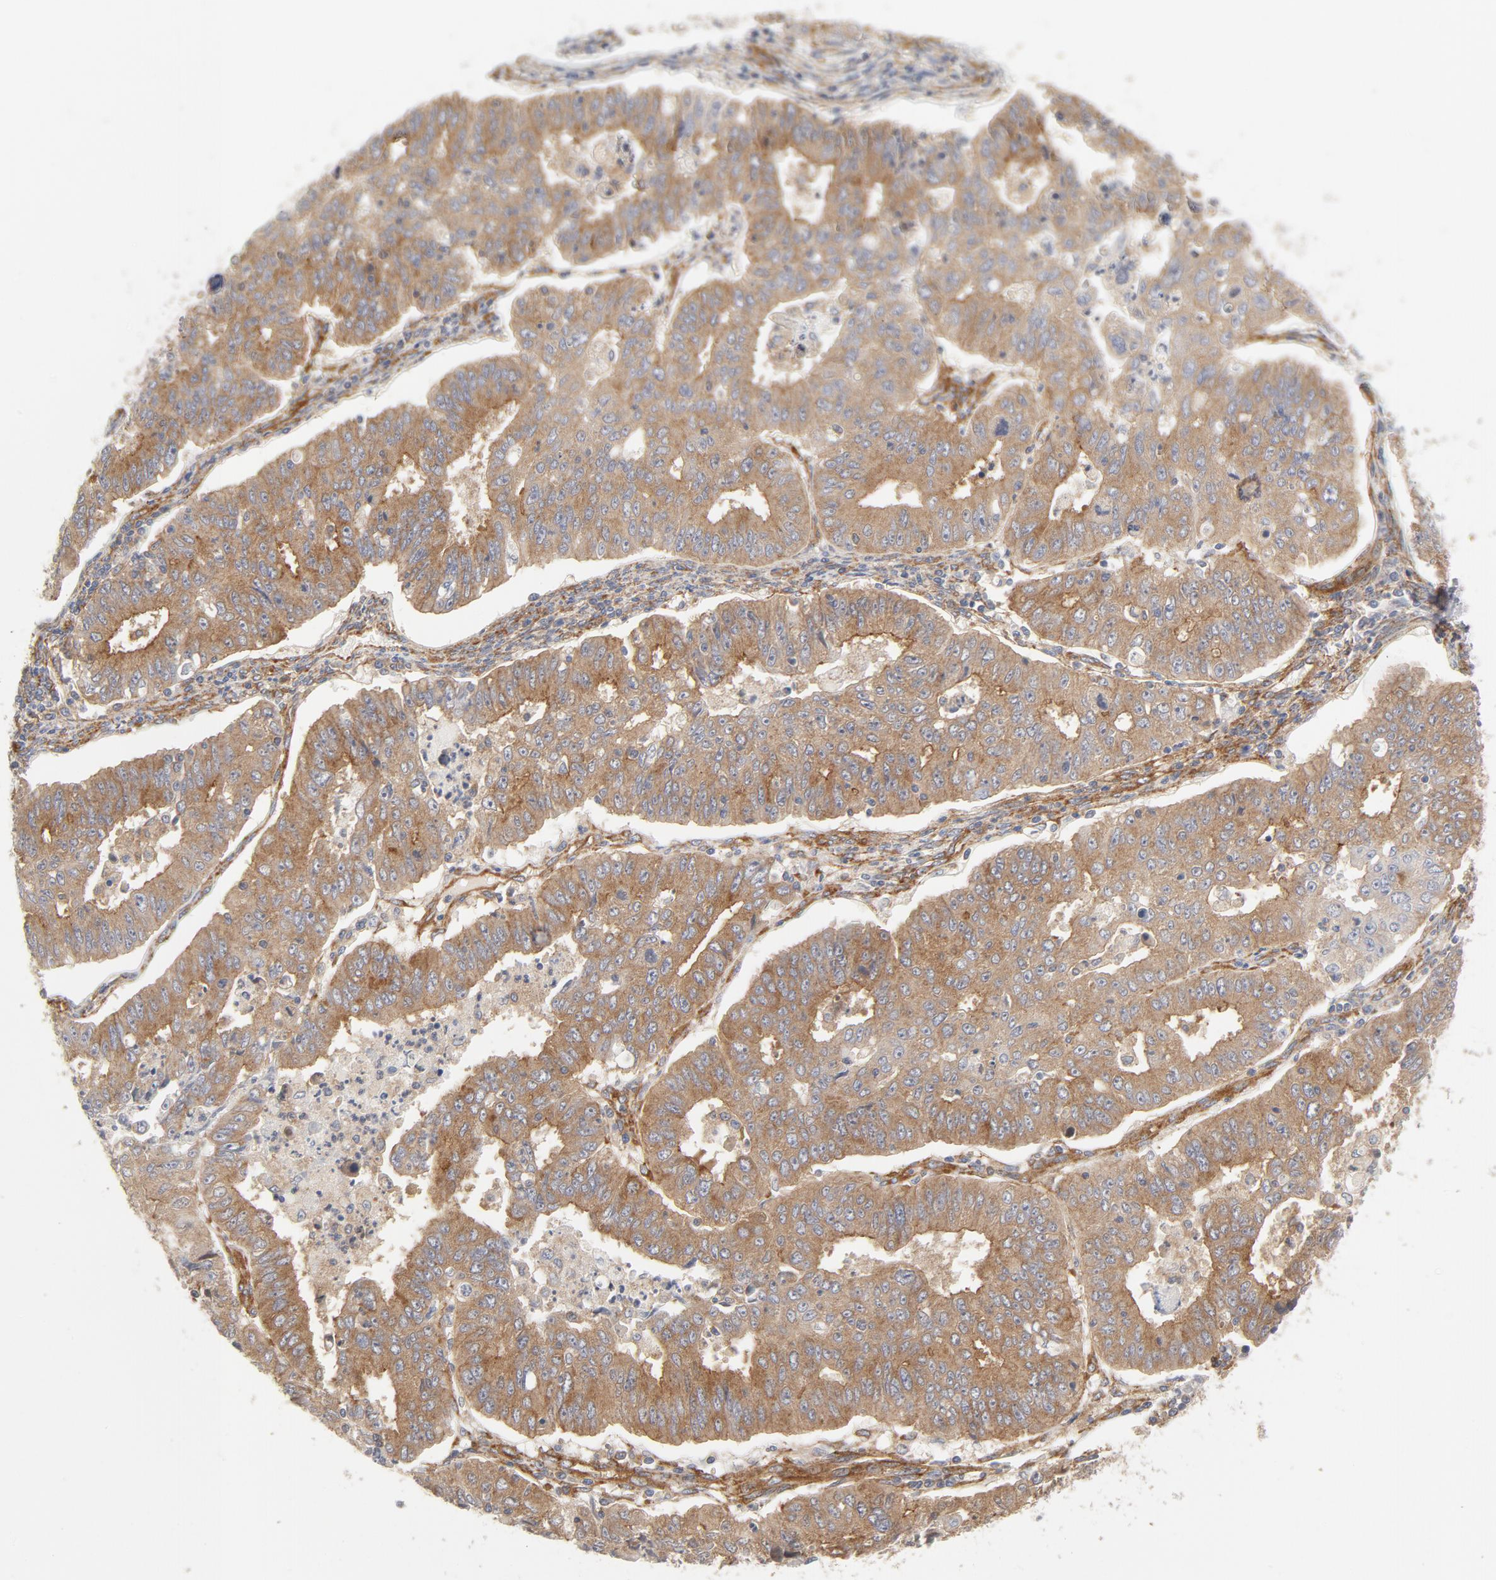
{"staining": {"intensity": "moderate", "quantity": ">75%", "location": "cytoplasmic/membranous"}, "tissue": "endometrial cancer", "cell_type": "Tumor cells", "image_type": "cancer", "snomed": [{"axis": "morphology", "description": "Adenocarcinoma, NOS"}, {"axis": "topography", "description": "Endometrium"}], "caption": "The immunohistochemical stain shows moderate cytoplasmic/membranous expression in tumor cells of endometrial adenocarcinoma tissue.", "gene": "AP2A1", "patient": {"sex": "female", "age": 42}}